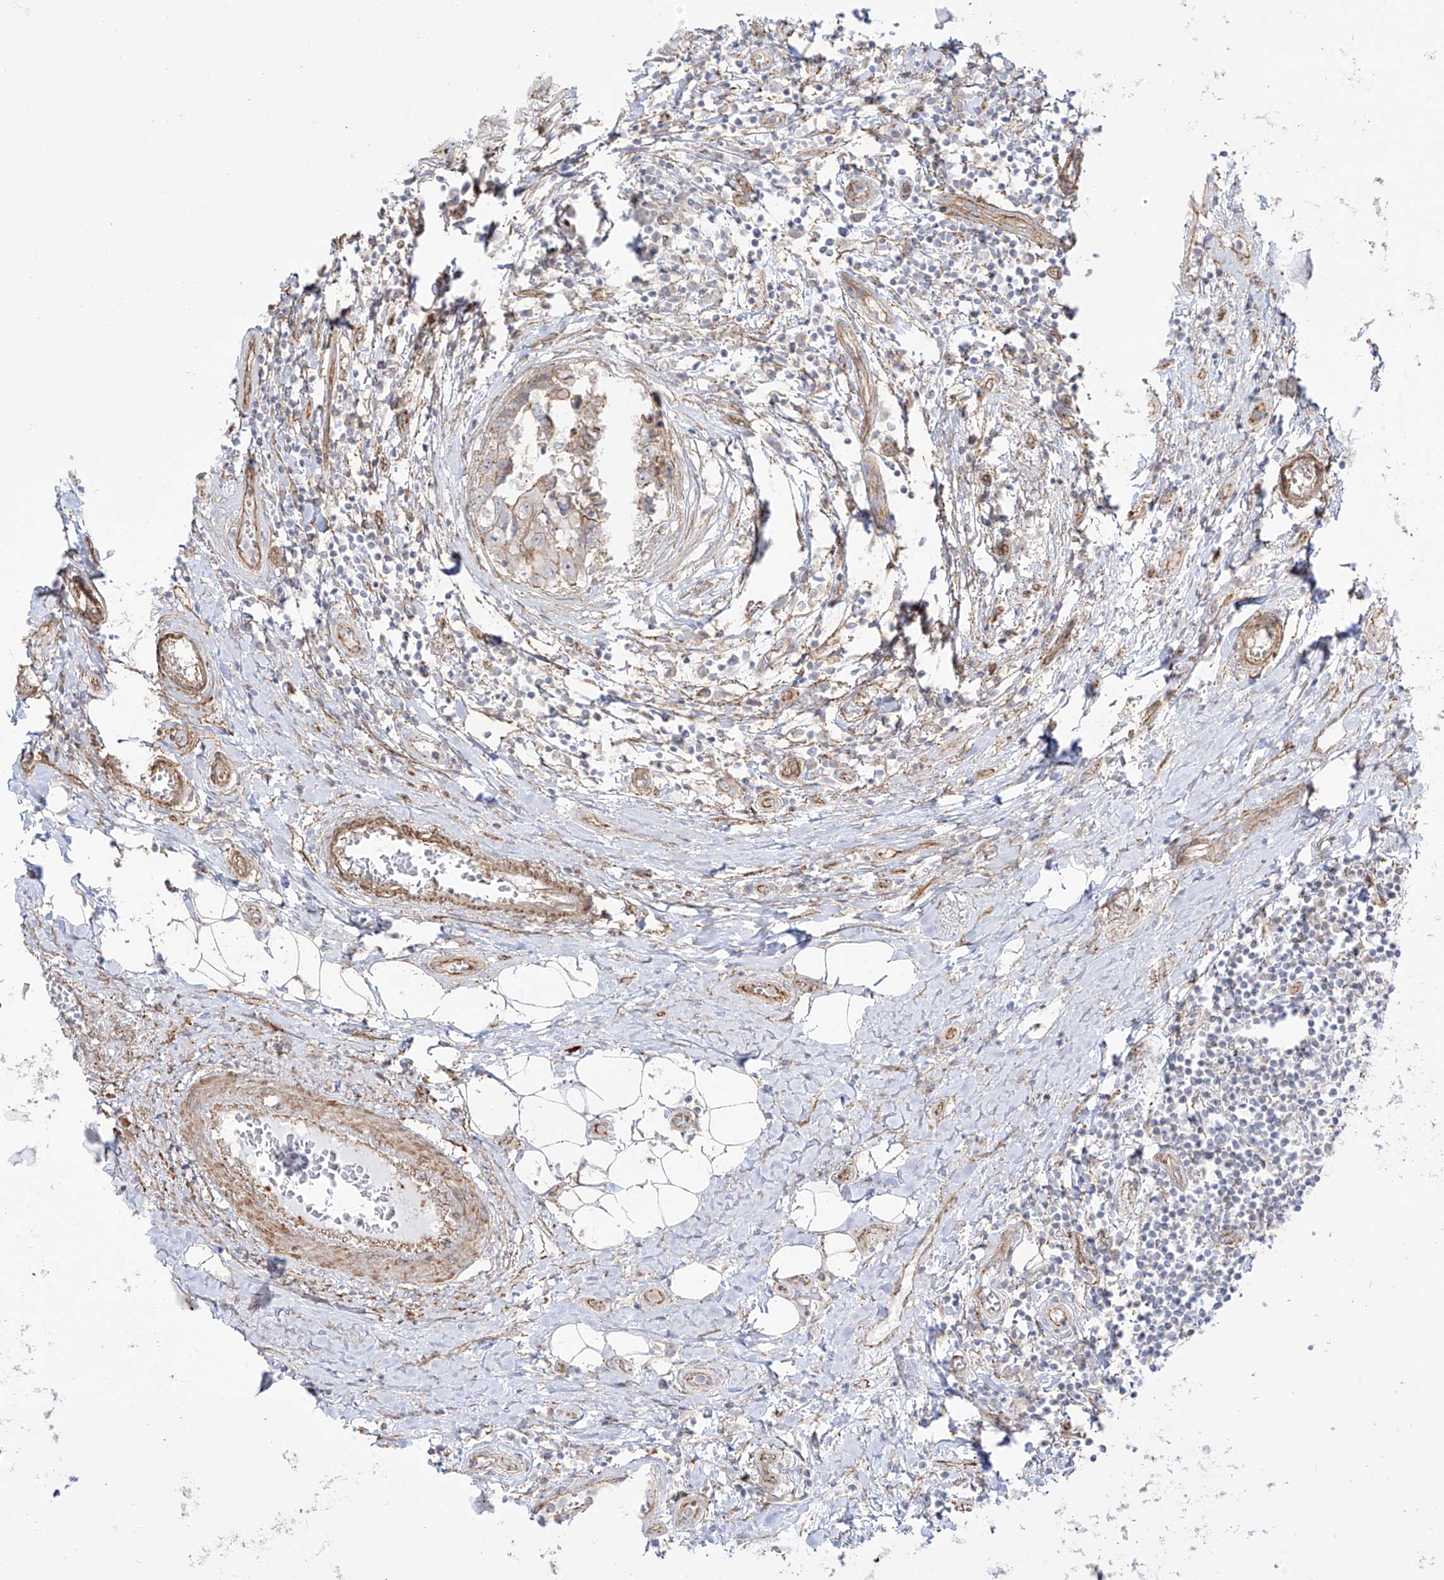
{"staining": {"intensity": "moderate", "quantity": "25%-75%", "location": "cytoplasmic/membranous"}, "tissue": "breast cancer", "cell_type": "Tumor cells", "image_type": "cancer", "snomed": [{"axis": "morphology", "description": "Duct carcinoma"}, {"axis": "topography", "description": "Breast"}], "caption": "Human breast cancer (infiltrating ductal carcinoma) stained with a brown dye displays moderate cytoplasmic/membranous positive expression in about 25%-75% of tumor cells.", "gene": "ZNF180", "patient": {"sex": "female", "age": 27}}